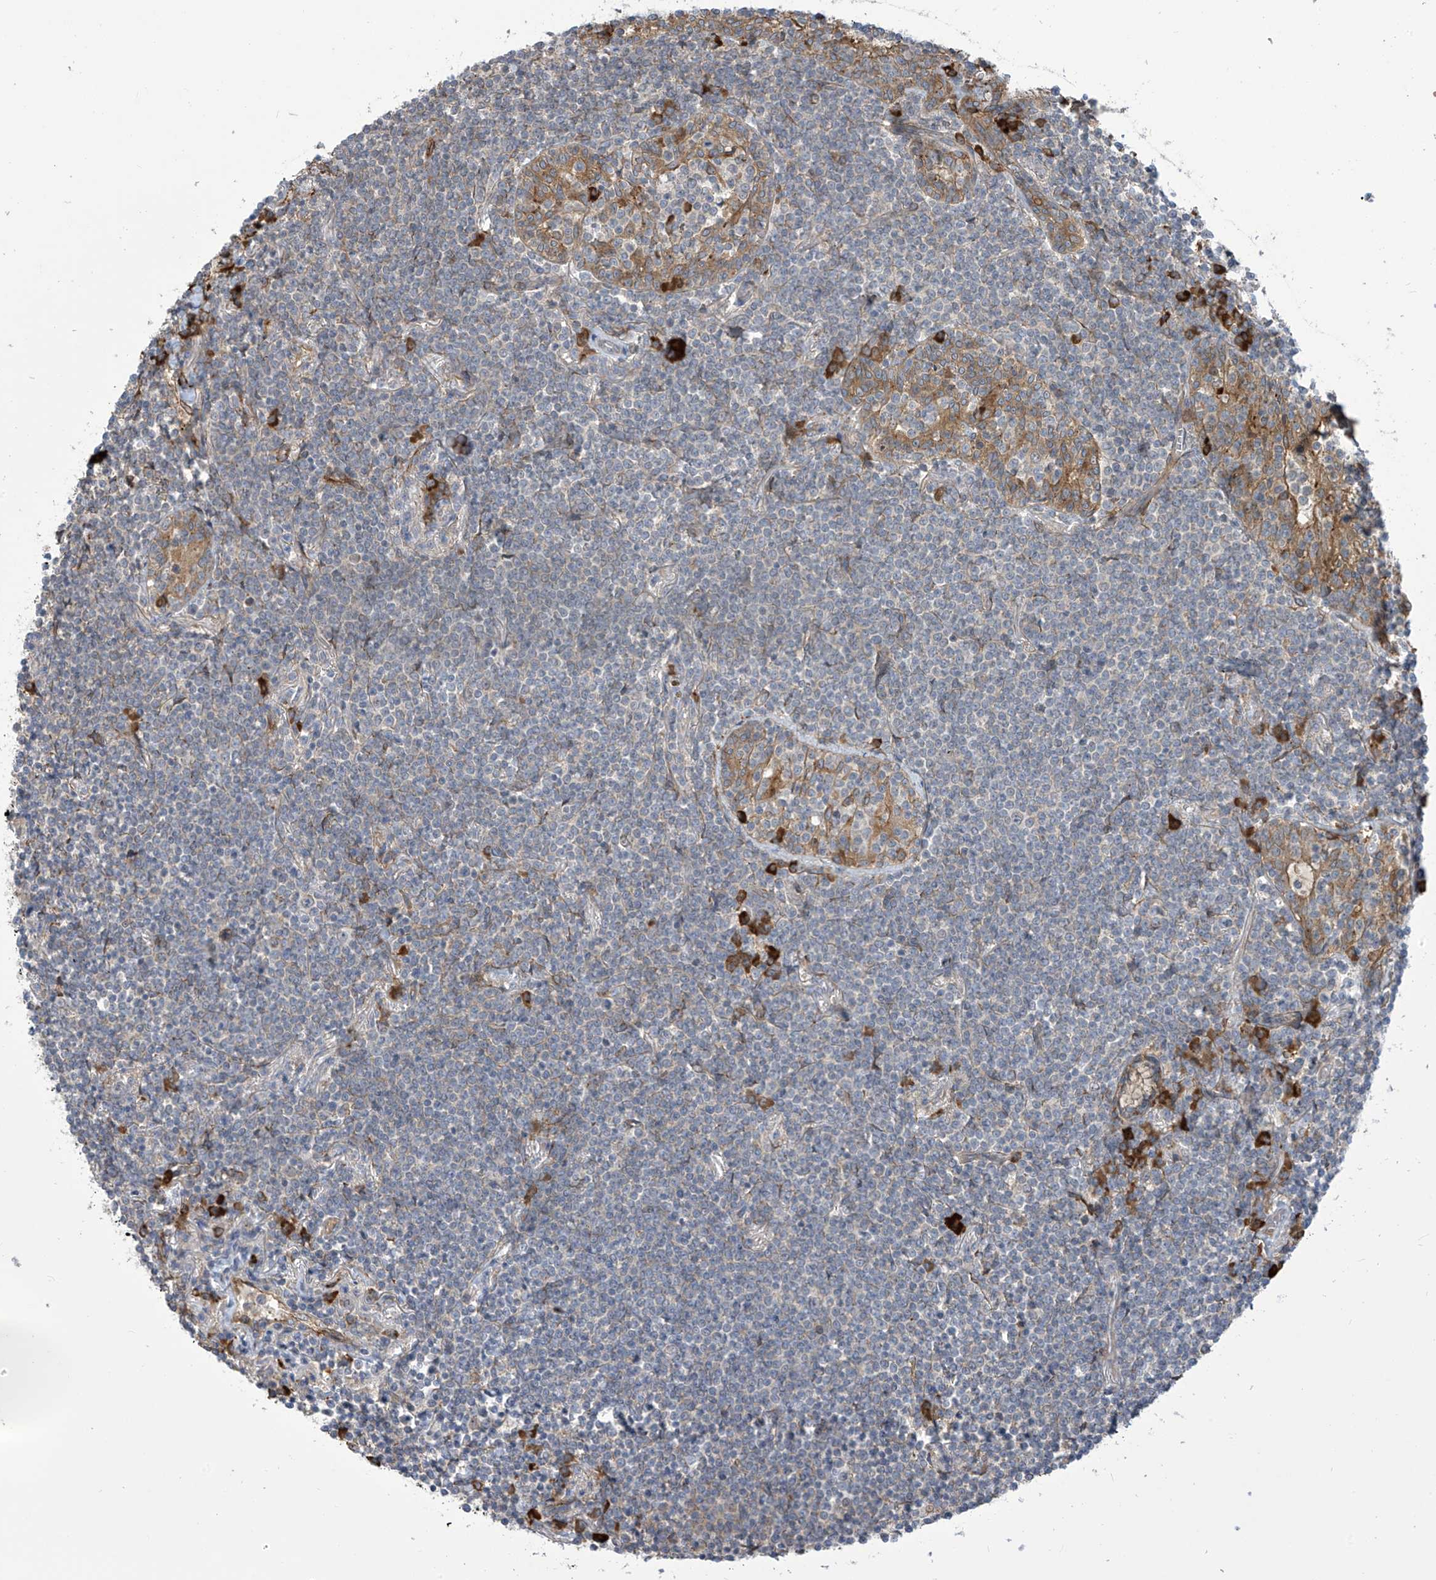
{"staining": {"intensity": "negative", "quantity": "none", "location": "none"}, "tissue": "lymphoma", "cell_type": "Tumor cells", "image_type": "cancer", "snomed": [{"axis": "morphology", "description": "Malignant lymphoma, non-Hodgkin's type, Low grade"}, {"axis": "topography", "description": "Lung"}], "caption": "Tumor cells are negative for brown protein staining in low-grade malignant lymphoma, non-Hodgkin's type. Brightfield microscopy of IHC stained with DAB (brown) and hematoxylin (blue), captured at high magnification.", "gene": "KIAA1522", "patient": {"sex": "female", "age": 71}}